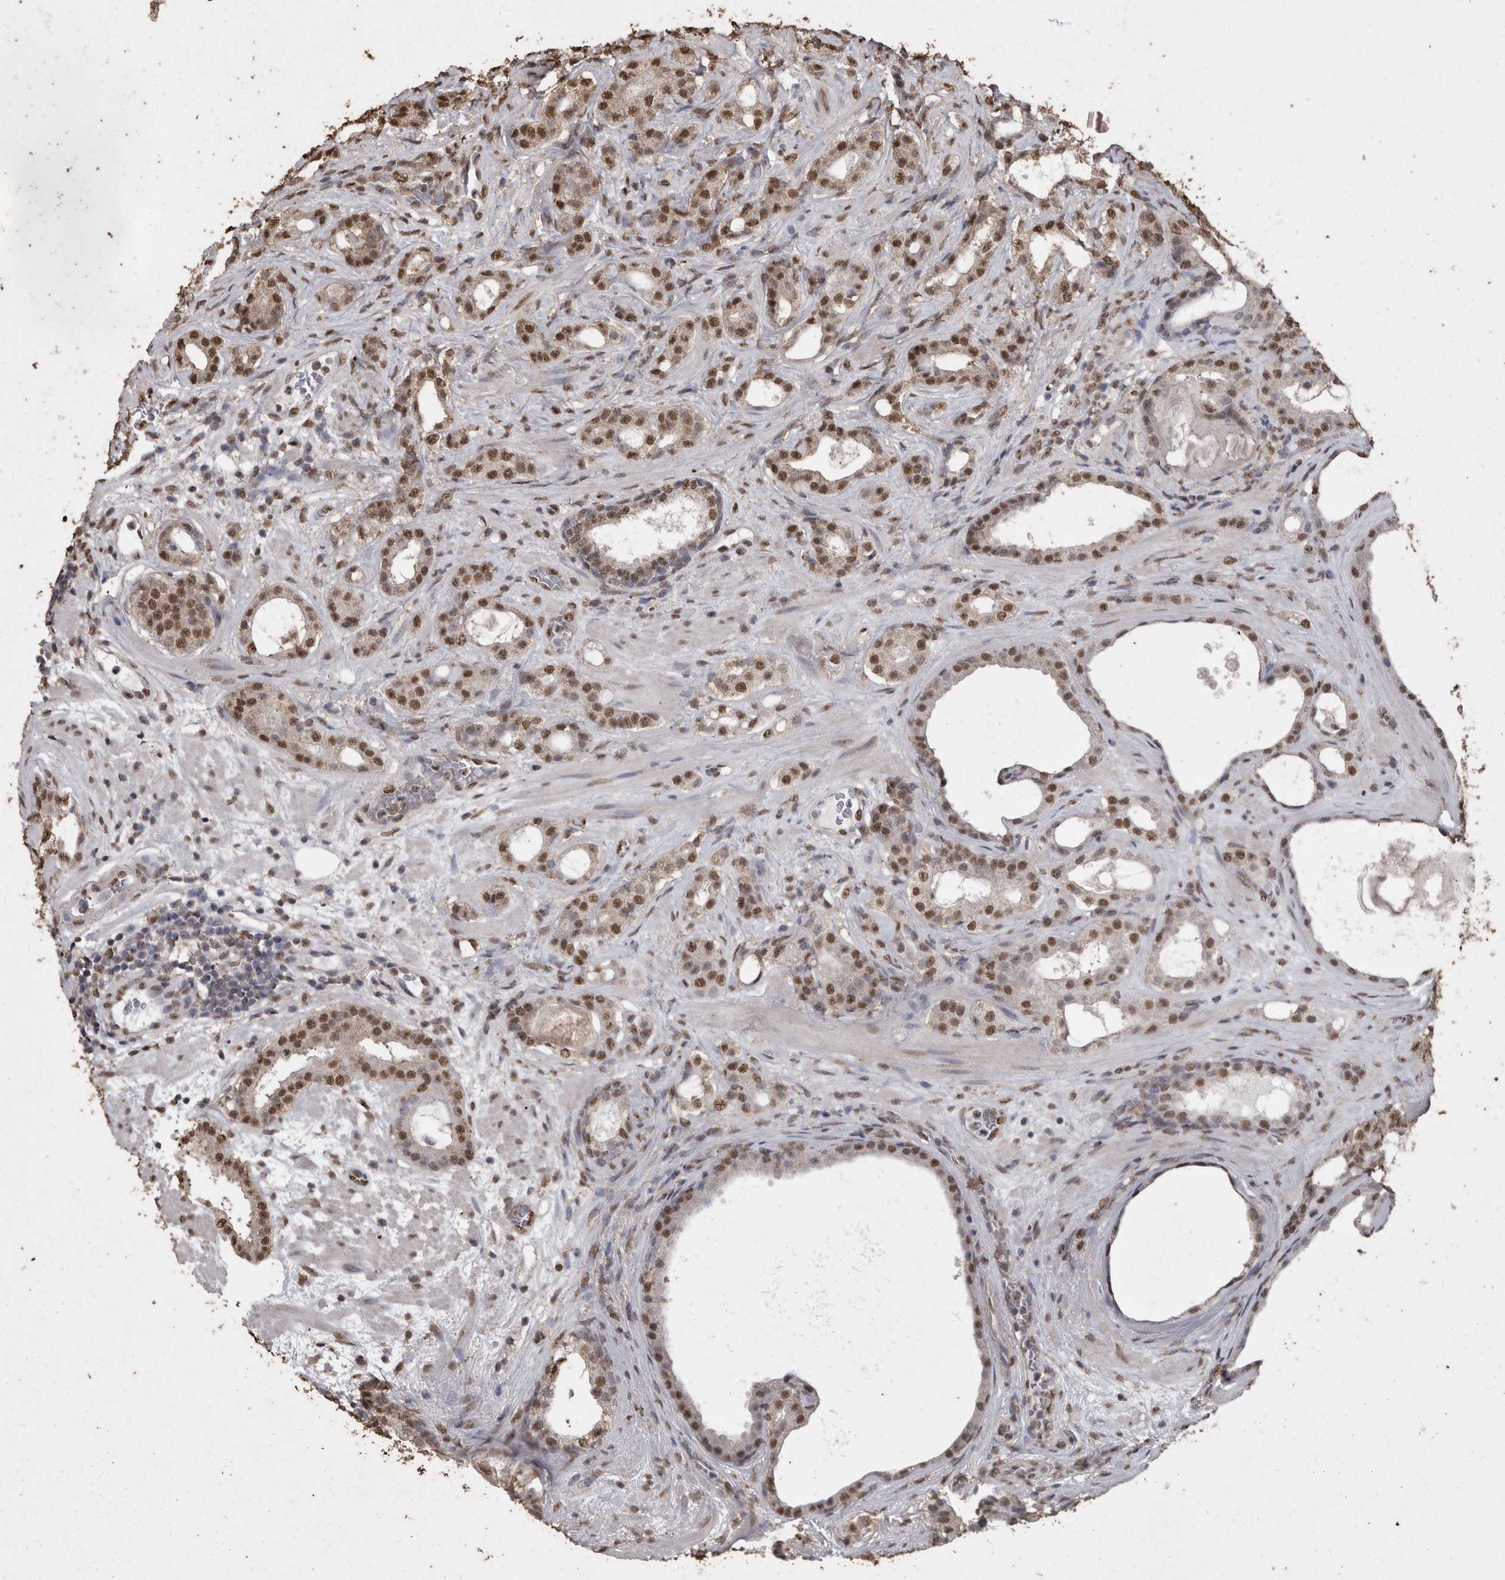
{"staining": {"intensity": "moderate", "quantity": ">75%", "location": "nuclear"}, "tissue": "prostate cancer", "cell_type": "Tumor cells", "image_type": "cancer", "snomed": [{"axis": "morphology", "description": "Adenocarcinoma, High grade"}, {"axis": "topography", "description": "Prostate"}], "caption": "Immunohistochemistry (IHC) staining of prostate high-grade adenocarcinoma, which shows medium levels of moderate nuclear positivity in approximately >75% of tumor cells indicating moderate nuclear protein positivity. The staining was performed using DAB (3,3'-diaminobenzidine) (brown) for protein detection and nuclei were counterstained in hematoxylin (blue).", "gene": "SMAD7", "patient": {"sex": "male", "age": 60}}